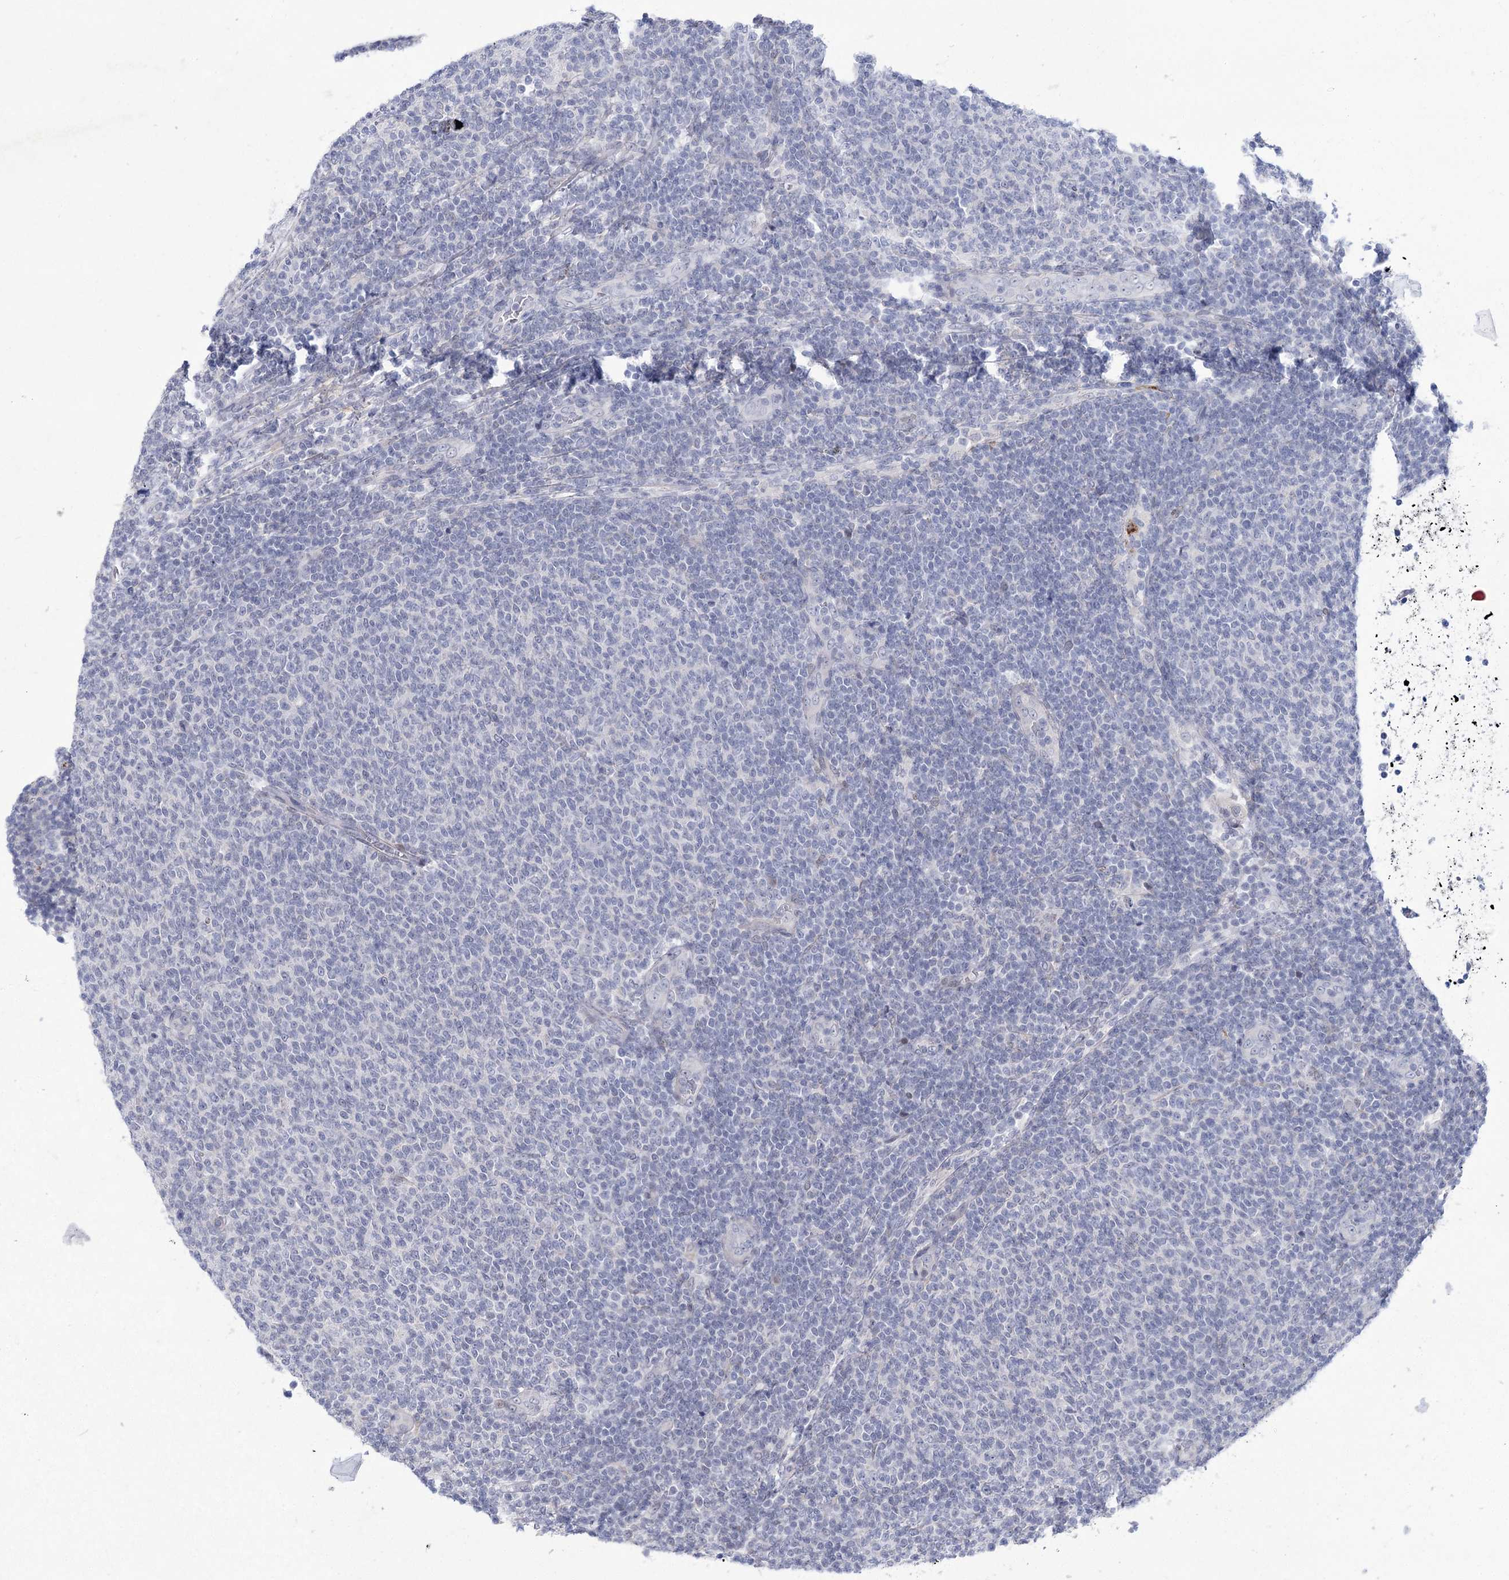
{"staining": {"intensity": "negative", "quantity": "none", "location": "none"}, "tissue": "lymphoma", "cell_type": "Tumor cells", "image_type": "cancer", "snomed": [{"axis": "morphology", "description": "Malignant lymphoma, non-Hodgkin's type, Low grade"}, {"axis": "topography", "description": "Lymph node"}], "caption": "High power microscopy micrograph of an immunohistochemistry (IHC) image of lymphoma, revealing no significant expression in tumor cells.", "gene": "UGDH", "patient": {"sex": "male", "age": 66}}